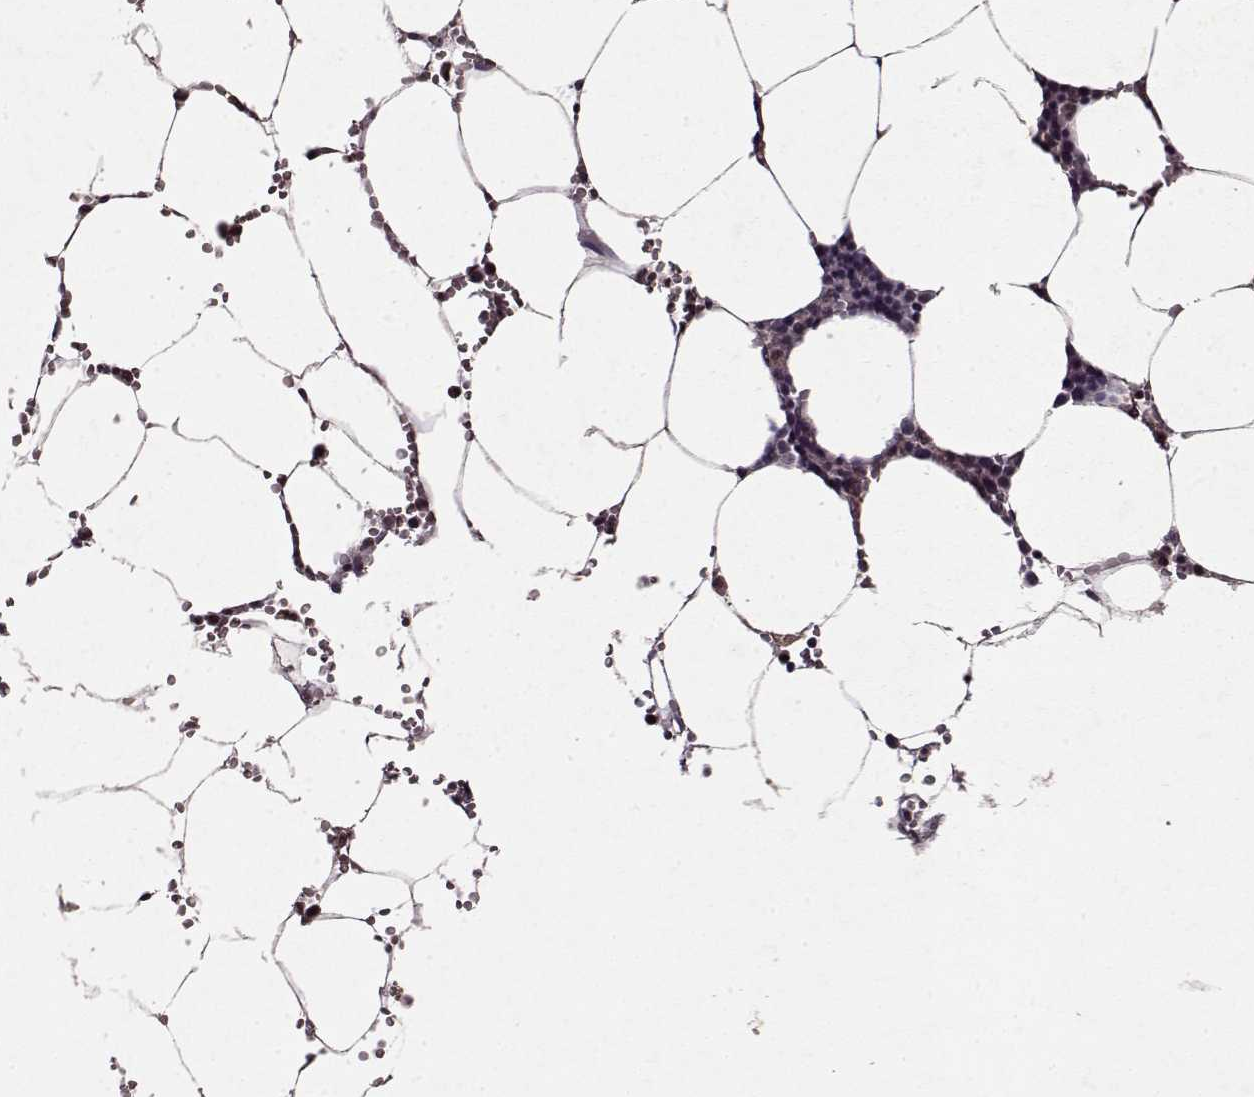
{"staining": {"intensity": "weak", "quantity": "<25%", "location": "nuclear"}, "tissue": "bone marrow", "cell_type": "Hematopoietic cells", "image_type": "normal", "snomed": [{"axis": "morphology", "description": "Normal tissue, NOS"}, {"axis": "topography", "description": "Bone marrow"}], "caption": "High power microscopy histopathology image of an immunohistochemistry (IHC) micrograph of benign bone marrow, revealing no significant positivity in hematopoietic cells.", "gene": "PSMA7", "patient": {"sex": "female", "age": 52}}